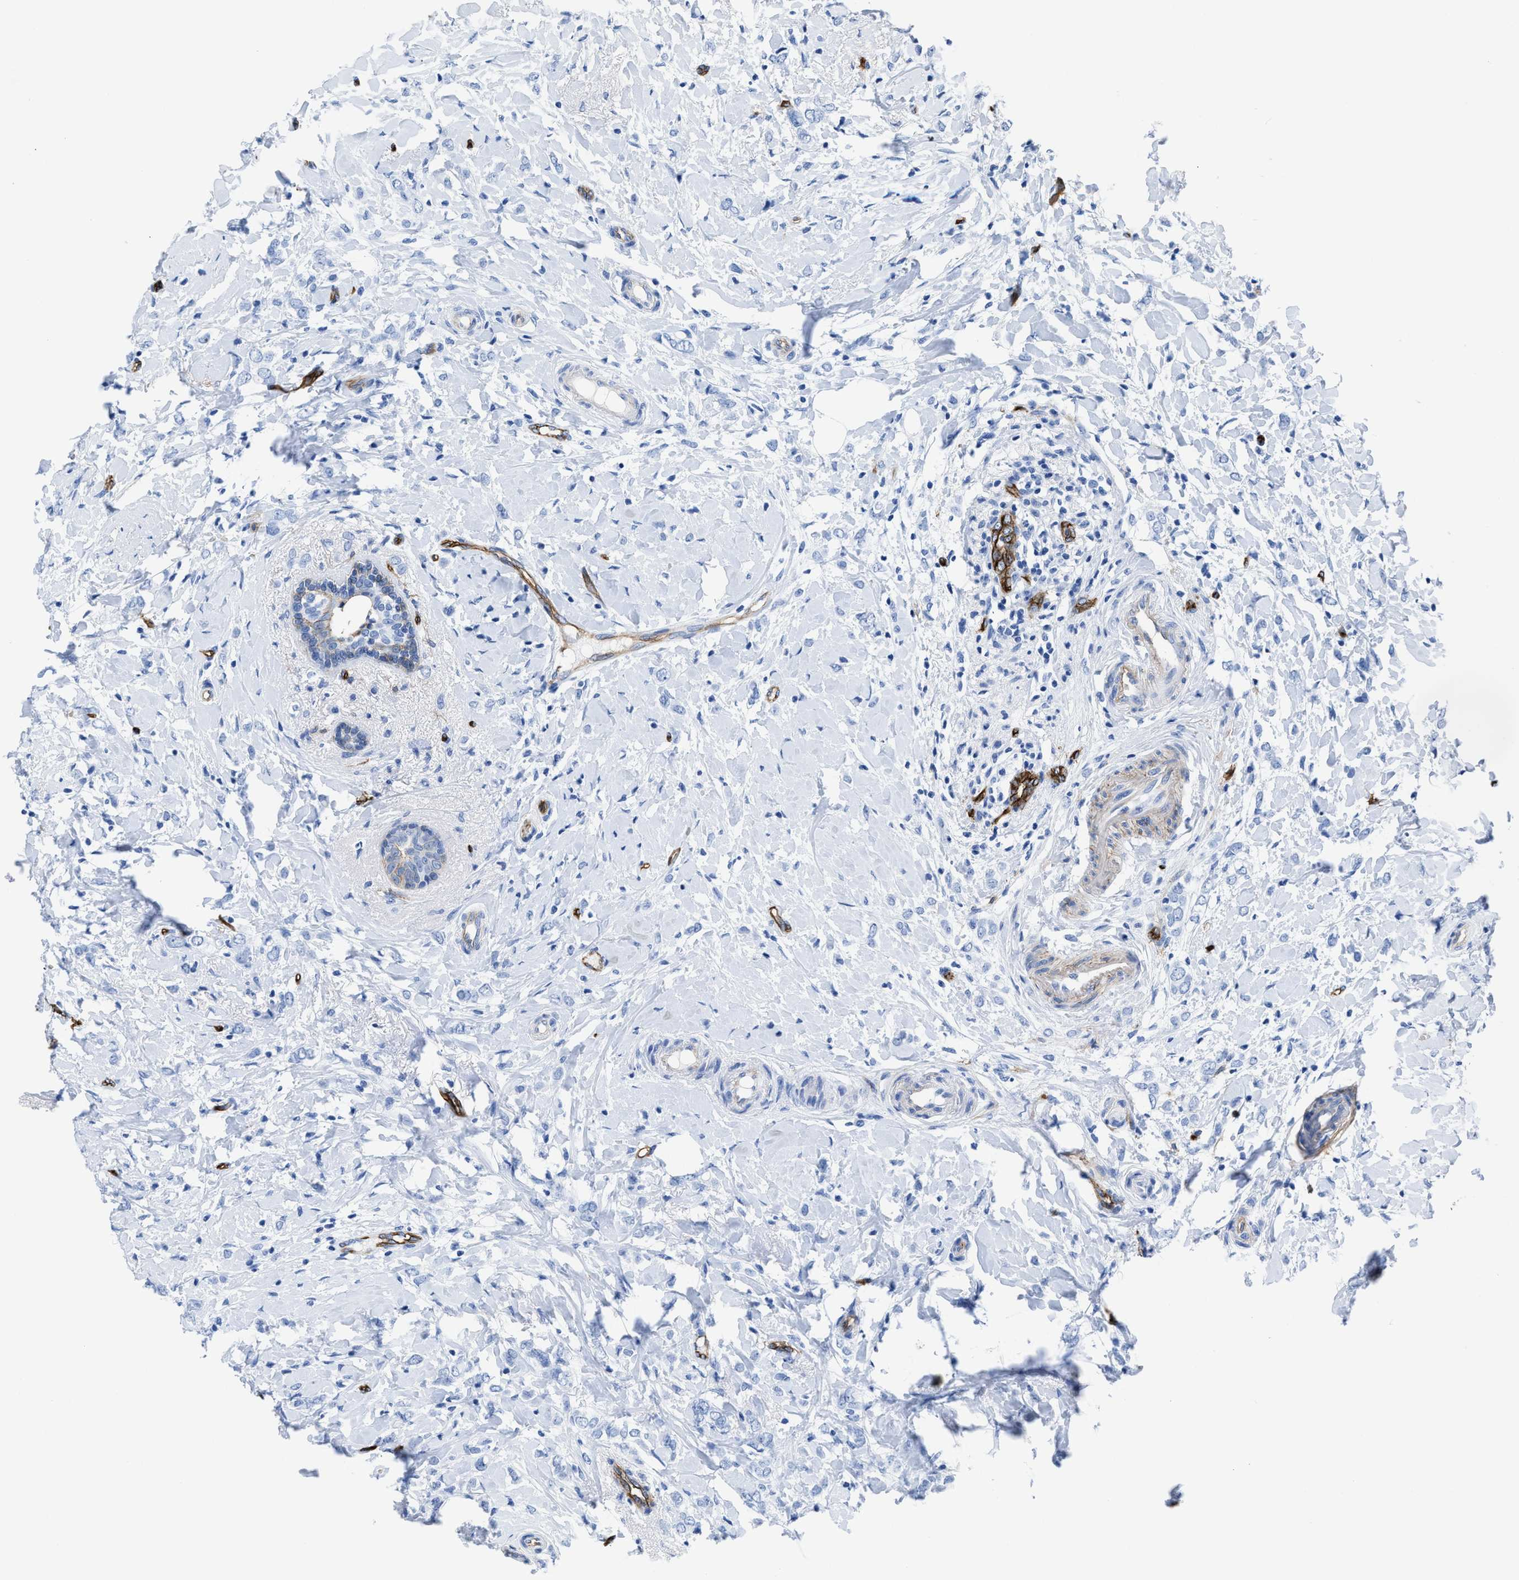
{"staining": {"intensity": "negative", "quantity": "none", "location": "none"}, "tissue": "breast cancer", "cell_type": "Tumor cells", "image_type": "cancer", "snomed": [{"axis": "morphology", "description": "Normal tissue, NOS"}, {"axis": "morphology", "description": "Lobular carcinoma"}, {"axis": "topography", "description": "Breast"}], "caption": "Immunohistochemical staining of human lobular carcinoma (breast) demonstrates no significant positivity in tumor cells. (DAB immunohistochemistry visualized using brightfield microscopy, high magnification).", "gene": "AQP1", "patient": {"sex": "female", "age": 47}}